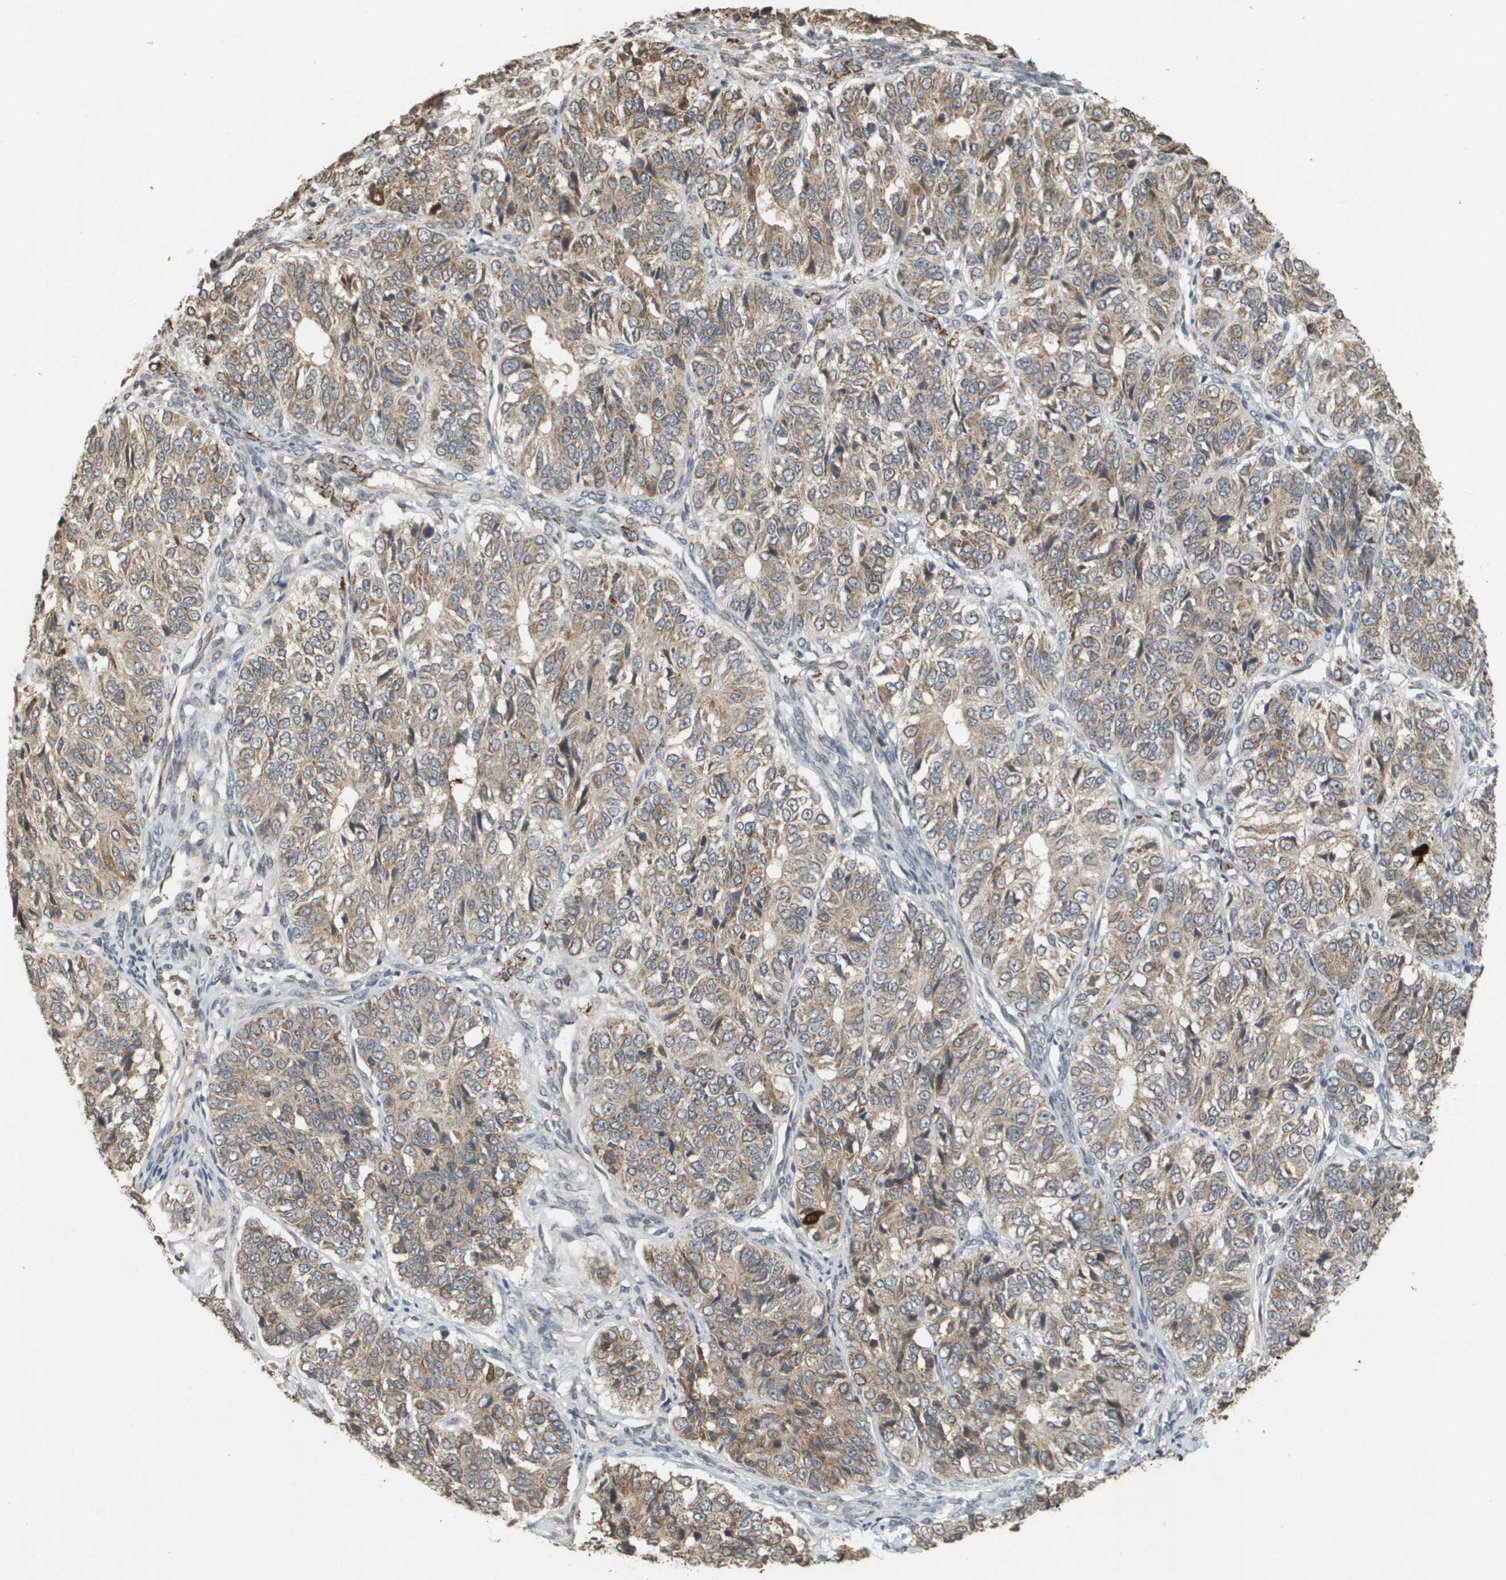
{"staining": {"intensity": "moderate", "quantity": ">75%", "location": "cytoplasmic/membranous"}, "tissue": "ovarian cancer", "cell_type": "Tumor cells", "image_type": "cancer", "snomed": [{"axis": "morphology", "description": "Carcinoma, endometroid"}, {"axis": "topography", "description": "Ovary"}], "caption": "This photomicrograph reveals ovarian endometroid carcinoma stained with IHC to label a protein in brown. The cytoplasmic/membranous of tumor cells show moderate positivity for the protein. Nuclei are counter-stained blue.", "gene": "RAB21", "patient": {"sex": "female", "age": 51}}